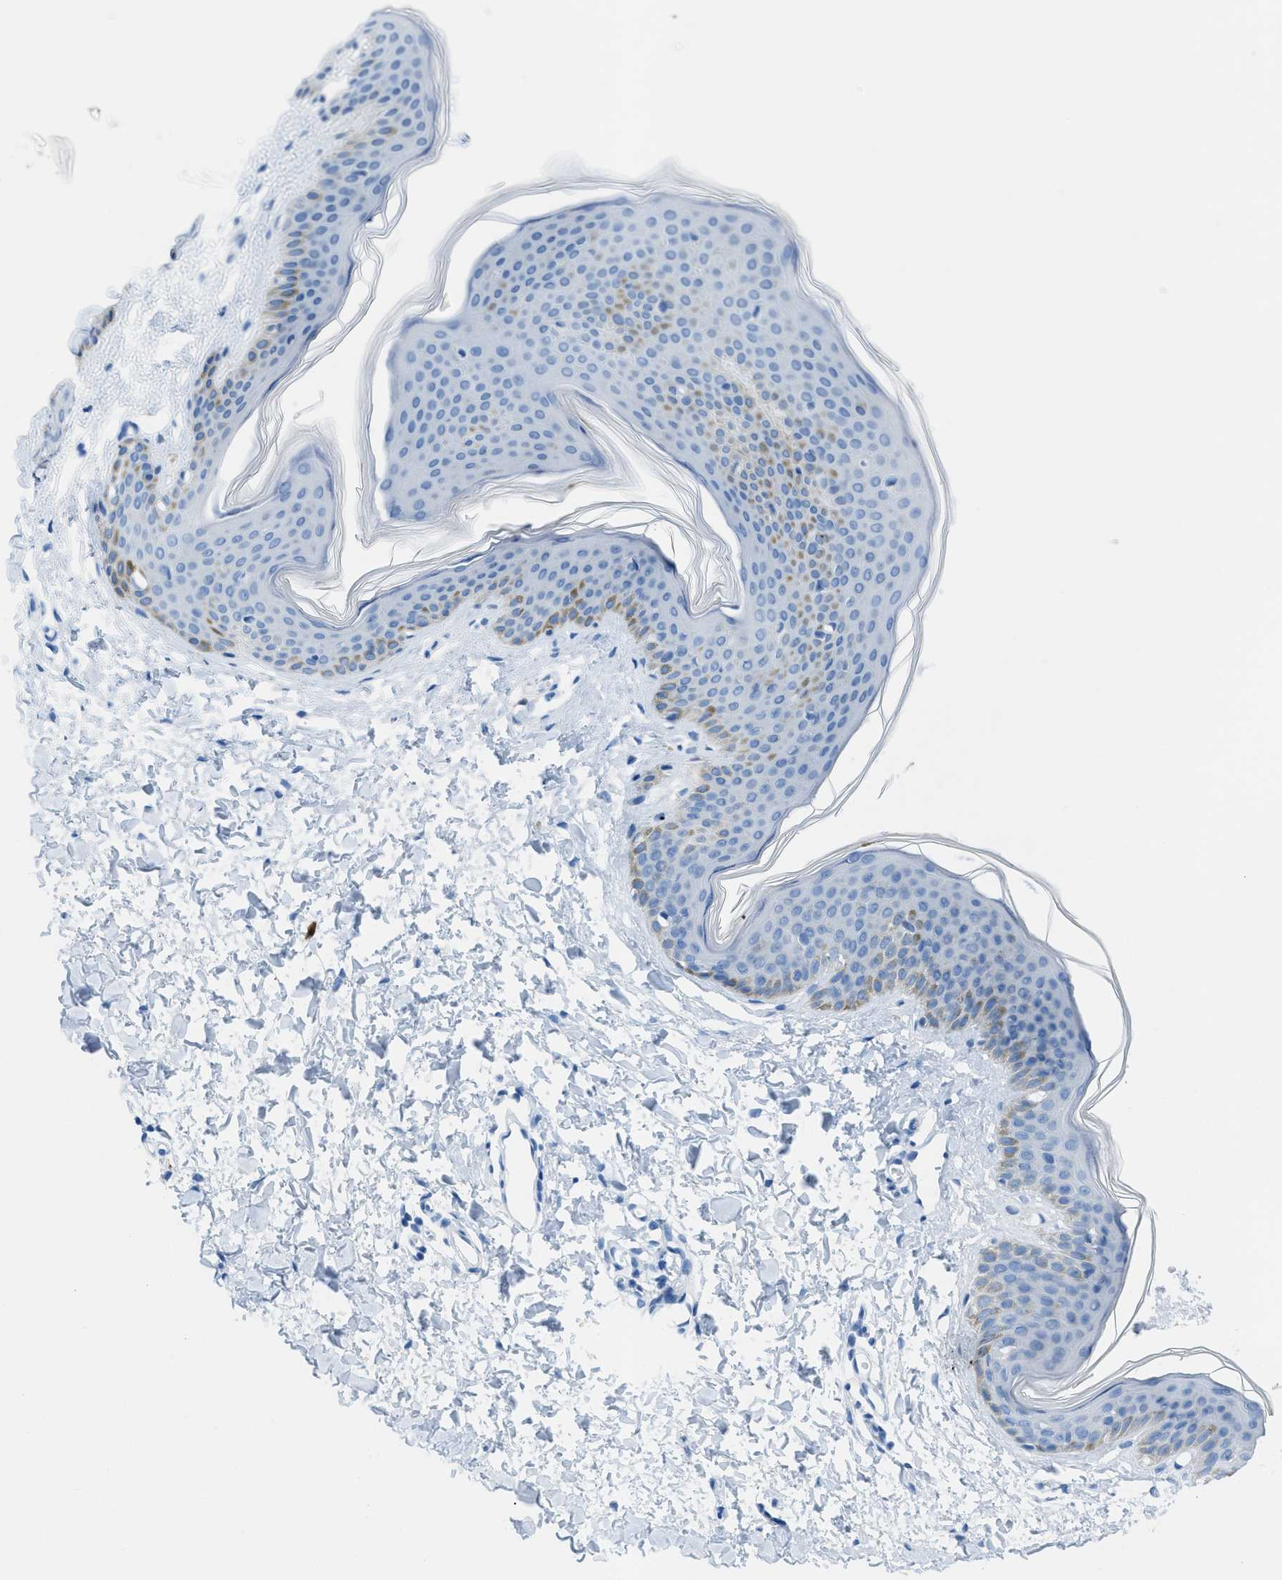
{"staining": {"intensity": "negative", "quantity": "none", "location": "none"}, "tissue": "skin", "cell_type": "Fibroblasts", "image_type": "normal", "snomed": [{"axis": "morphology", "description": "Normal tissue, NOS"}, {"axis": "topography", "description": "Skin"}], "caption": "An immunohistochemistry (IHC) image of unremarkable skin is shown. There is no staining in fibroblasts of skin. (DAB (3,3'-diaminobenzidine) immunohistochemistry (IHC), high magnification).", "gene": "CDKN2A", "patient": {"sex": "female", "age": 17}}